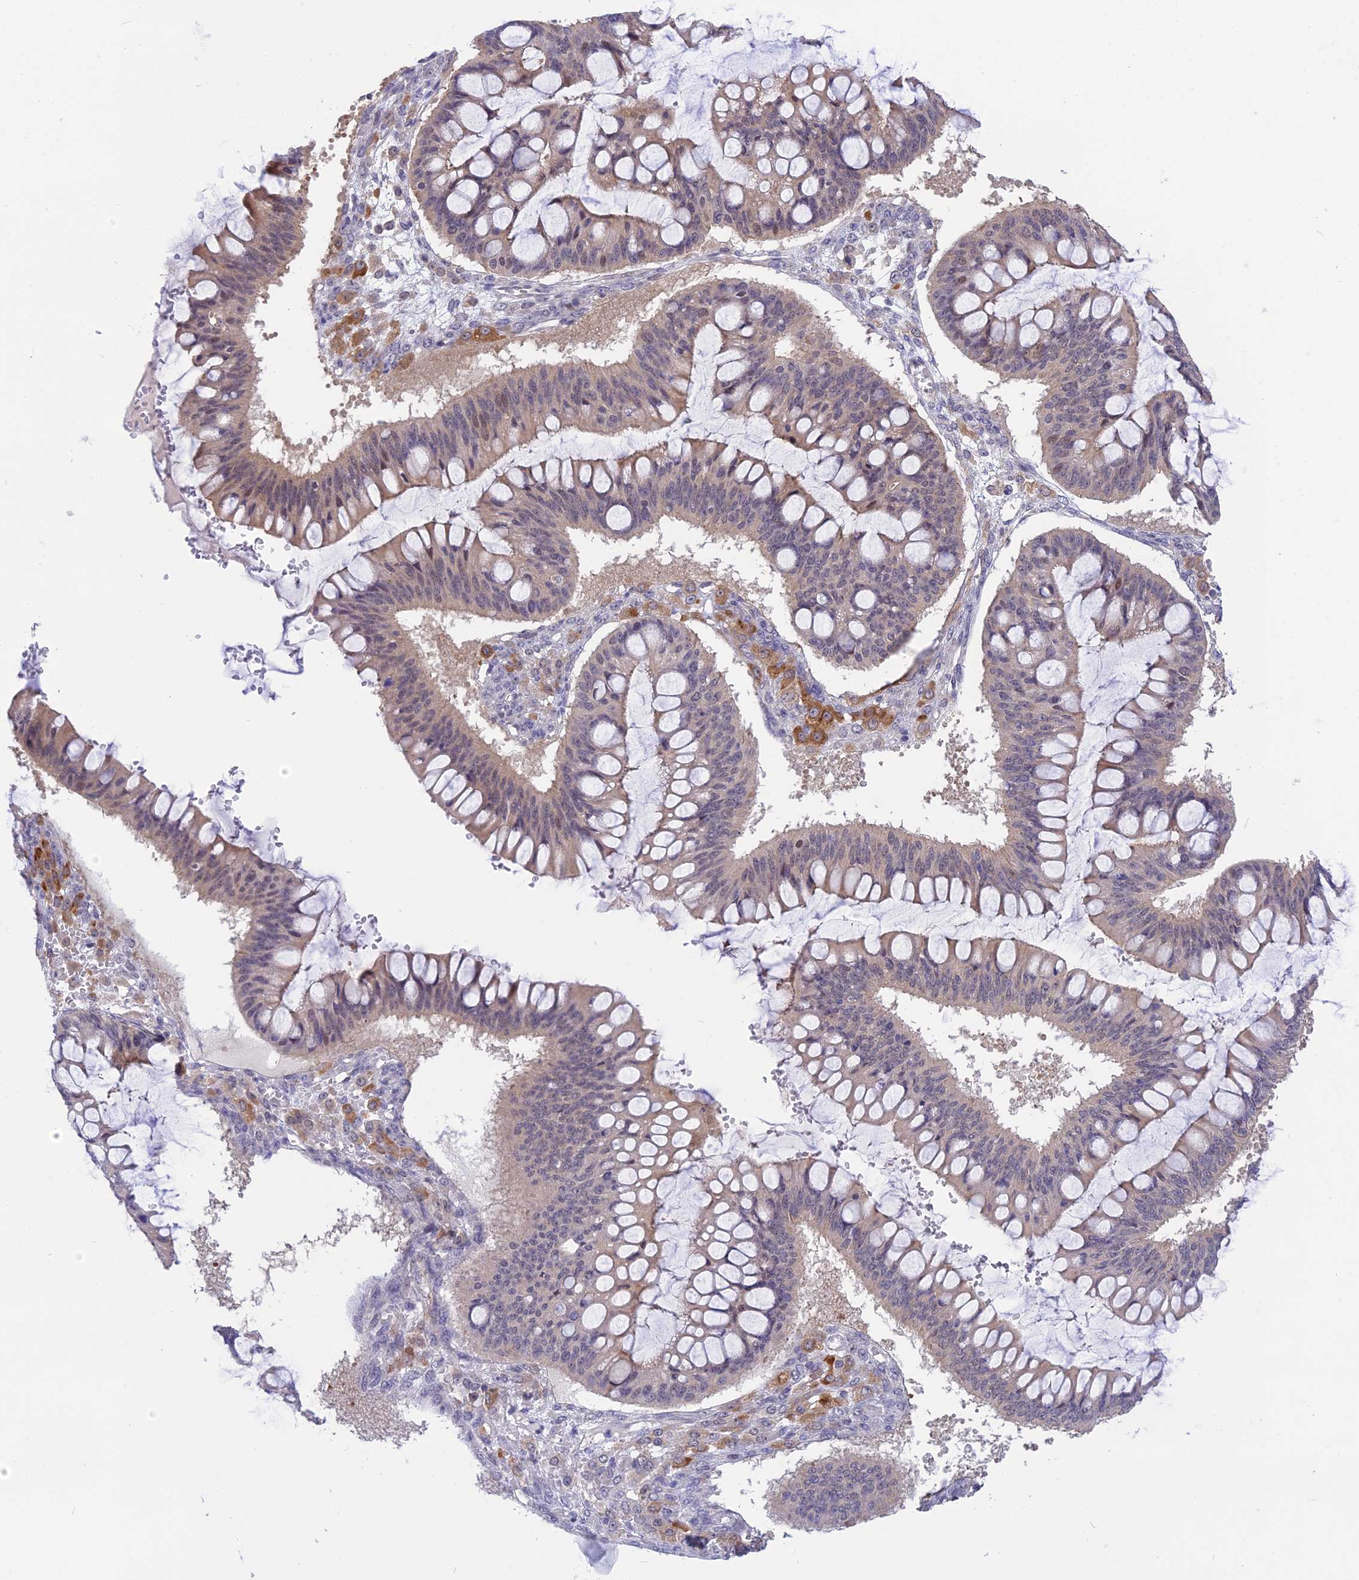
{"staining": {"intensity": "weak", "quantity": "<25%", "location": "cytoplasmic/membranous,nuclear"}, "tissue": "ovarian cancer", "cell_type": "Tumor cells", "image_type": "cancer", "snomed": [{"axis": "morphology", "description": "Cystadenocarcinoma, mucinous, NOS"}, {"axis": "topography", "description": "Ovary"}], "caption": "Ovarian cancer was stained to show a protein in brown. There is no significant positivity in tumor cells. (Stains: DAB IHC with hematoxylin counter stain, Microscopy: brightfield microscopy at high magnification).", "gene": "KCTD14", "patient": {"sex": "female", "age": 73}}